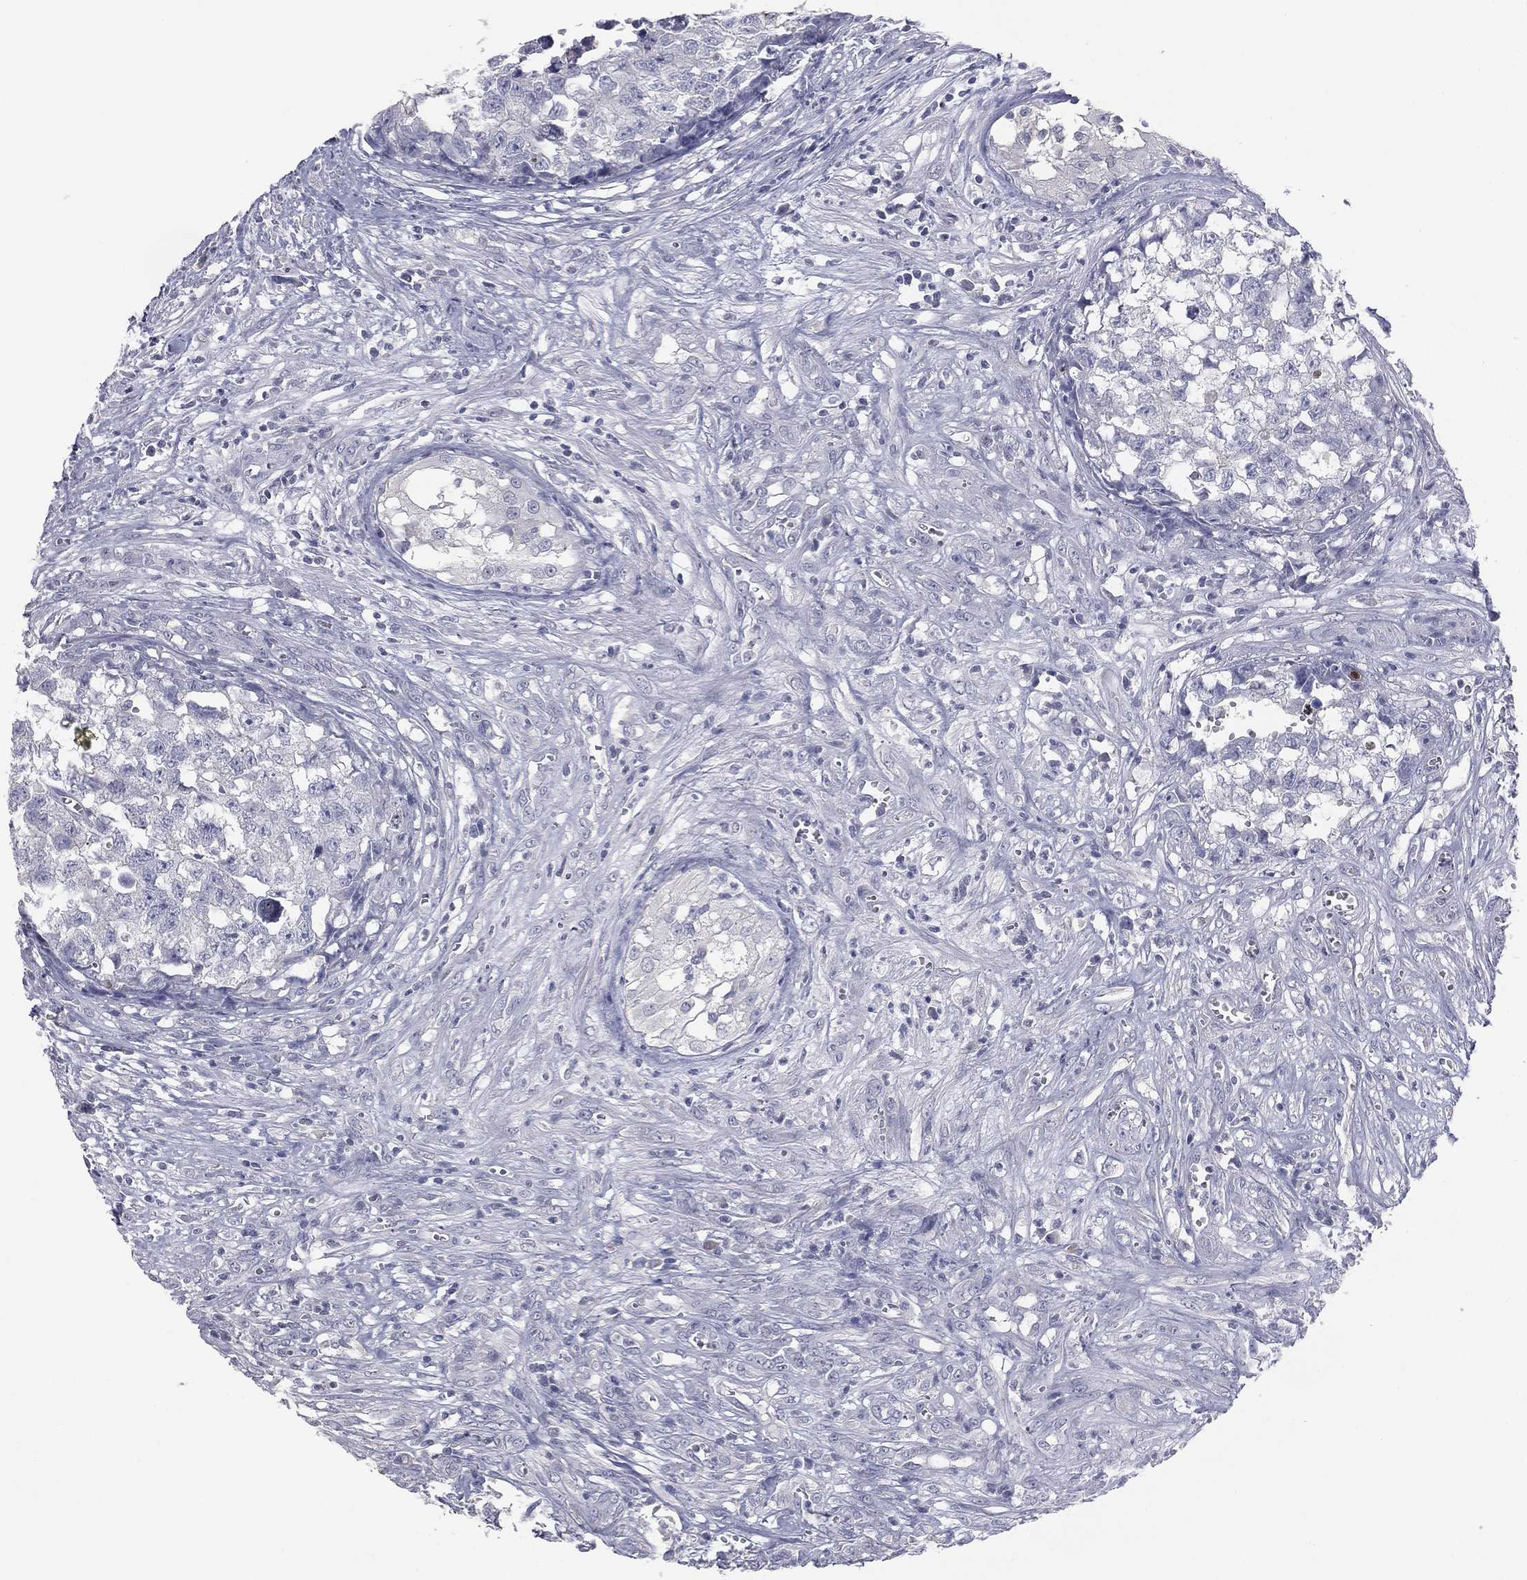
{"staining": {"intensity": "negative", "quantity": "none", "location": "none"}, "tissue": "testis cancer", "cell_type": "Tumor cells", "image_type": "cancer", "snomed": [{"axis": "morphology", "description": "Seminoma, NOS"}, {"axis": "morphology", "description": "Carcinoma, Embryonal, NOS"}, {"axis": "topography", "description": "Testis"}], "caption": "Protein analysis of embryonal carcinoma (testis) shows no significant expression in tumor cells.", "gene": "DMKN", "patient": {"sex": "male", "age": 22}}